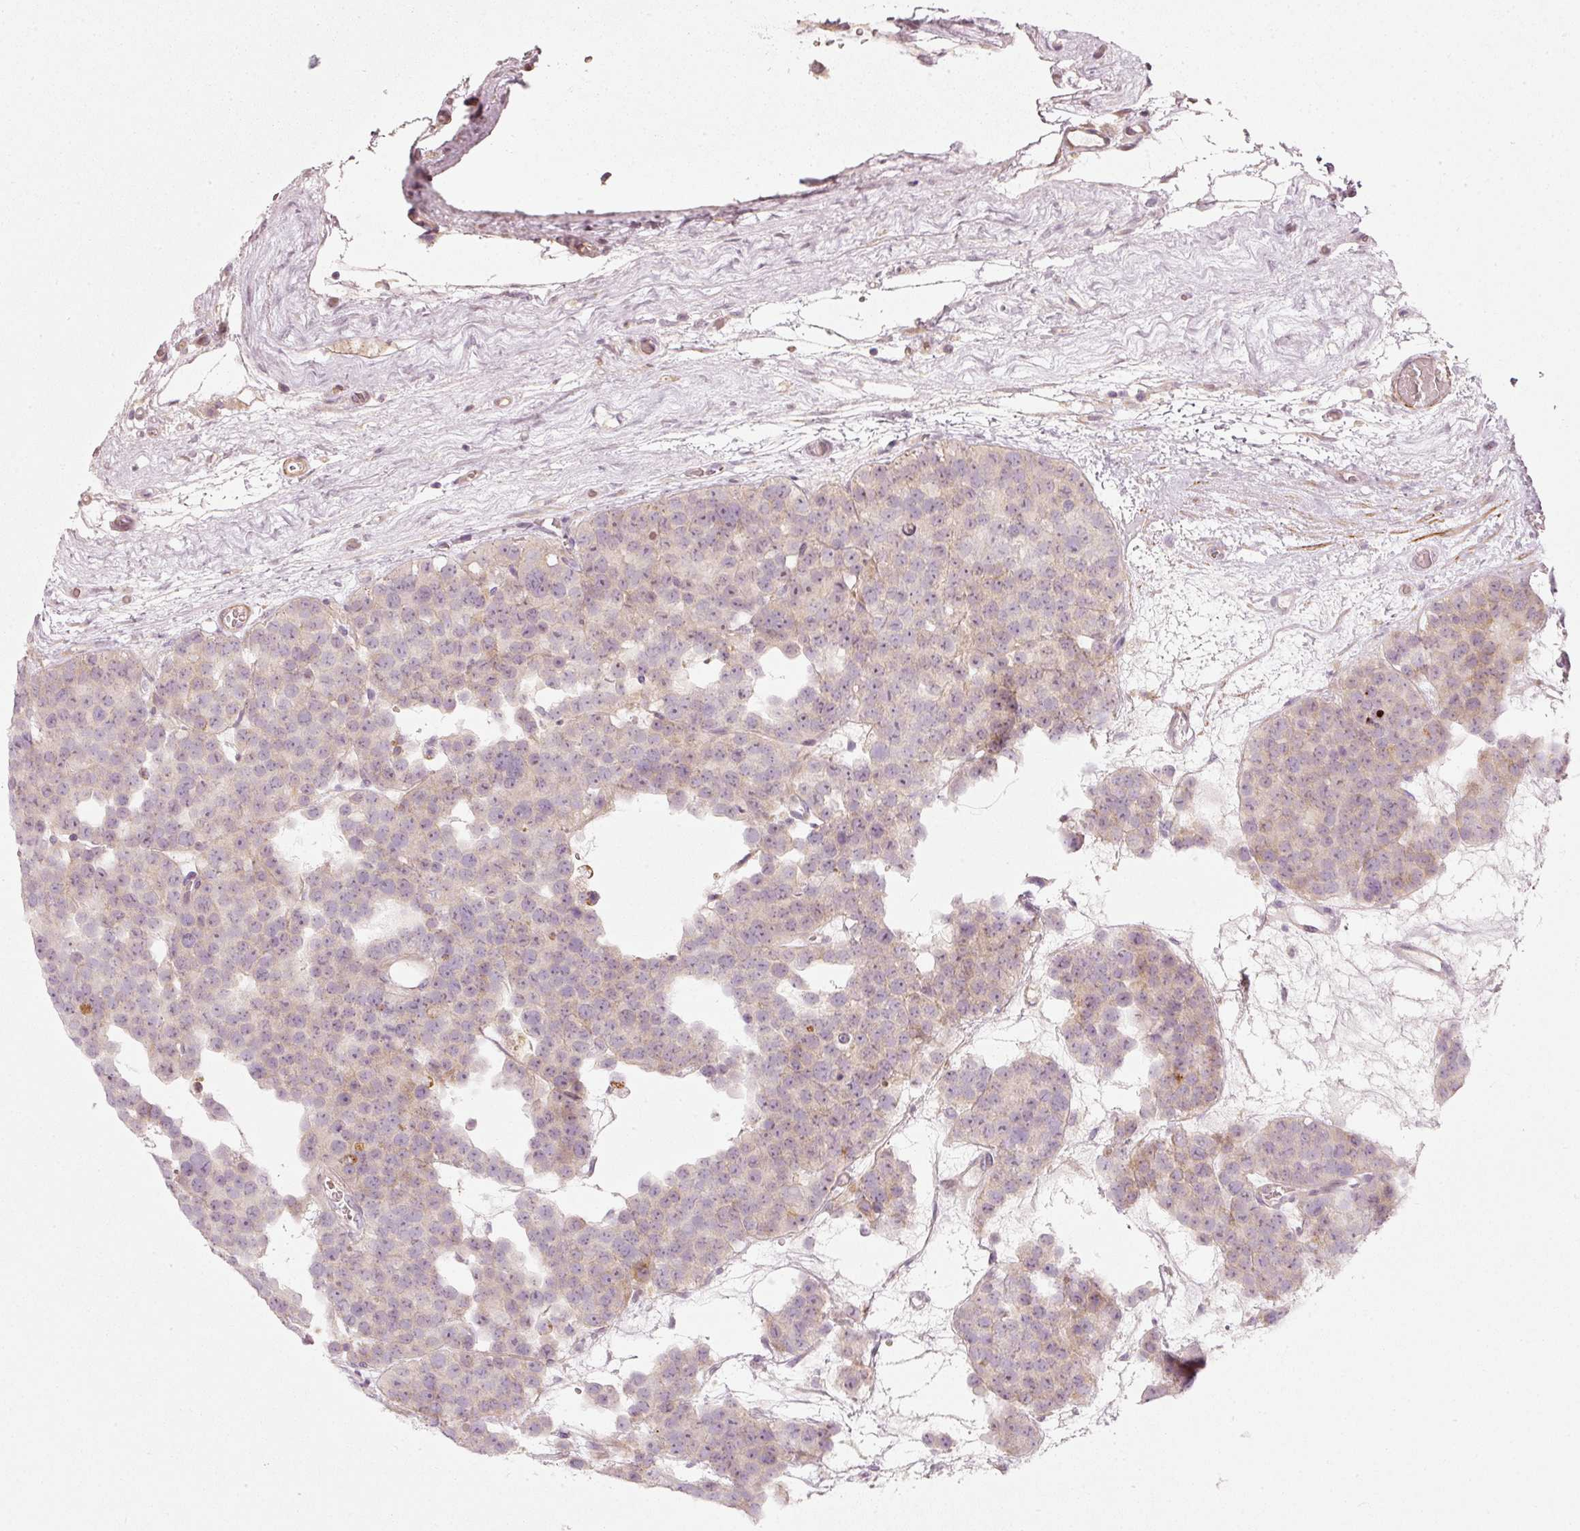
{"staining": {"intensity": "weak", "quantity": "<25%", "location": "cytoplasmic/membranous"}, "tissue": "testis cancer", "cell_type": "Tumor cells", "image_type": "cancer", "snomed": [{"axis": "morphology", "description": "Seminoma, NOS"}, {"axis": "topography", "description": "Testis"}], "caption": "Micrograph shows no protein staining in tumor cells of testis cancer (seminoma) tissue.", "gene": "KCNQ1", "patient": {"sex": "male", "age": 71}}